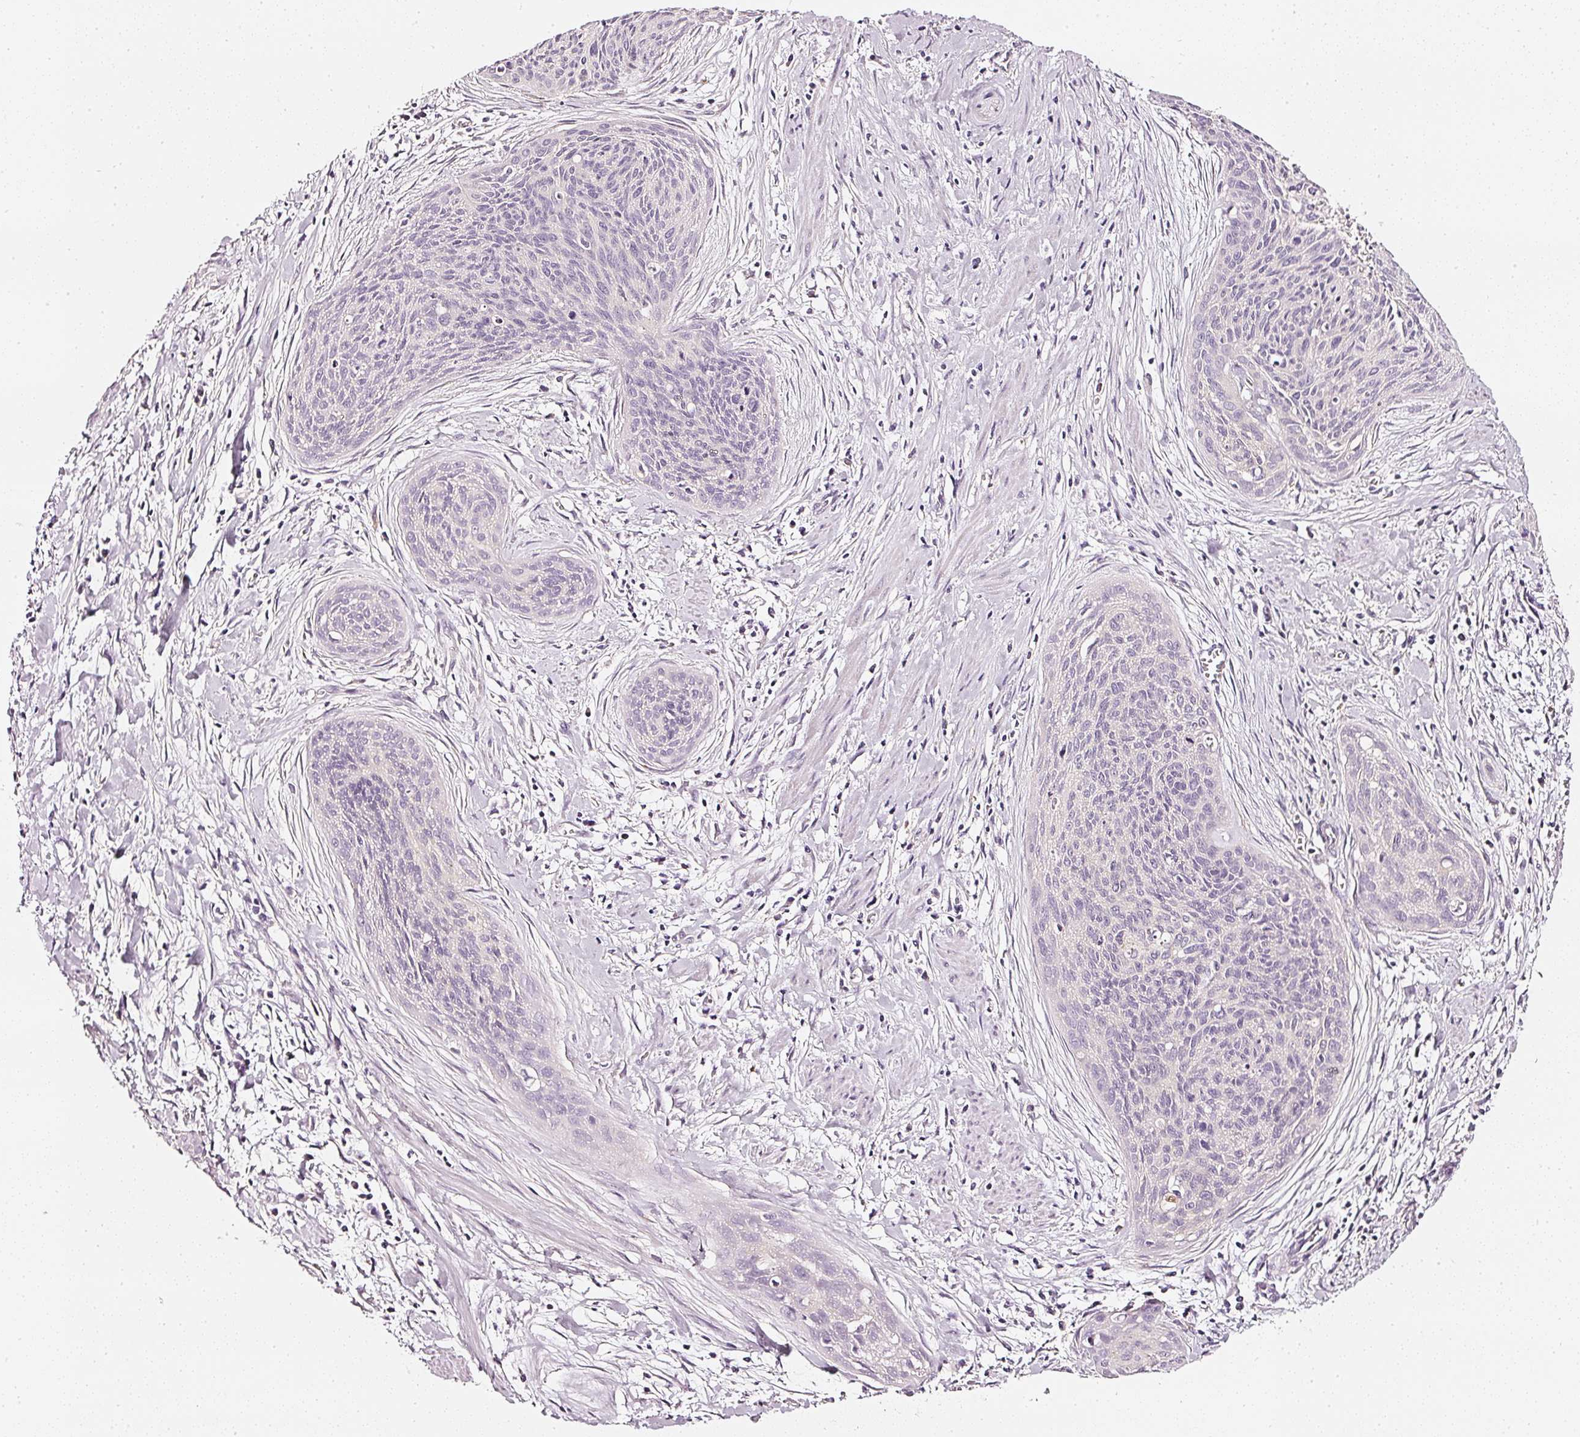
{"staining": {"intensity": "negative", "quantity": "none", "location": "none"}, "tissue": "cervical cancer", "cell_type": "Tumor cells", "image_type": "cancer", "snomed": [{"axis": "morphology", "description": "Squamous cell carcinoma, NOS"}, {"axis": "topography", "description": "Cervix"}], "caption": "DAB (3,3'-diaminobenzidine) immunohistochemical staining of human squamous cell carcinoma (cervical) demonstrates no significant staining in tumor cells.", "gene": "CNP", "patient": {"sex": "female", "age": 55}}